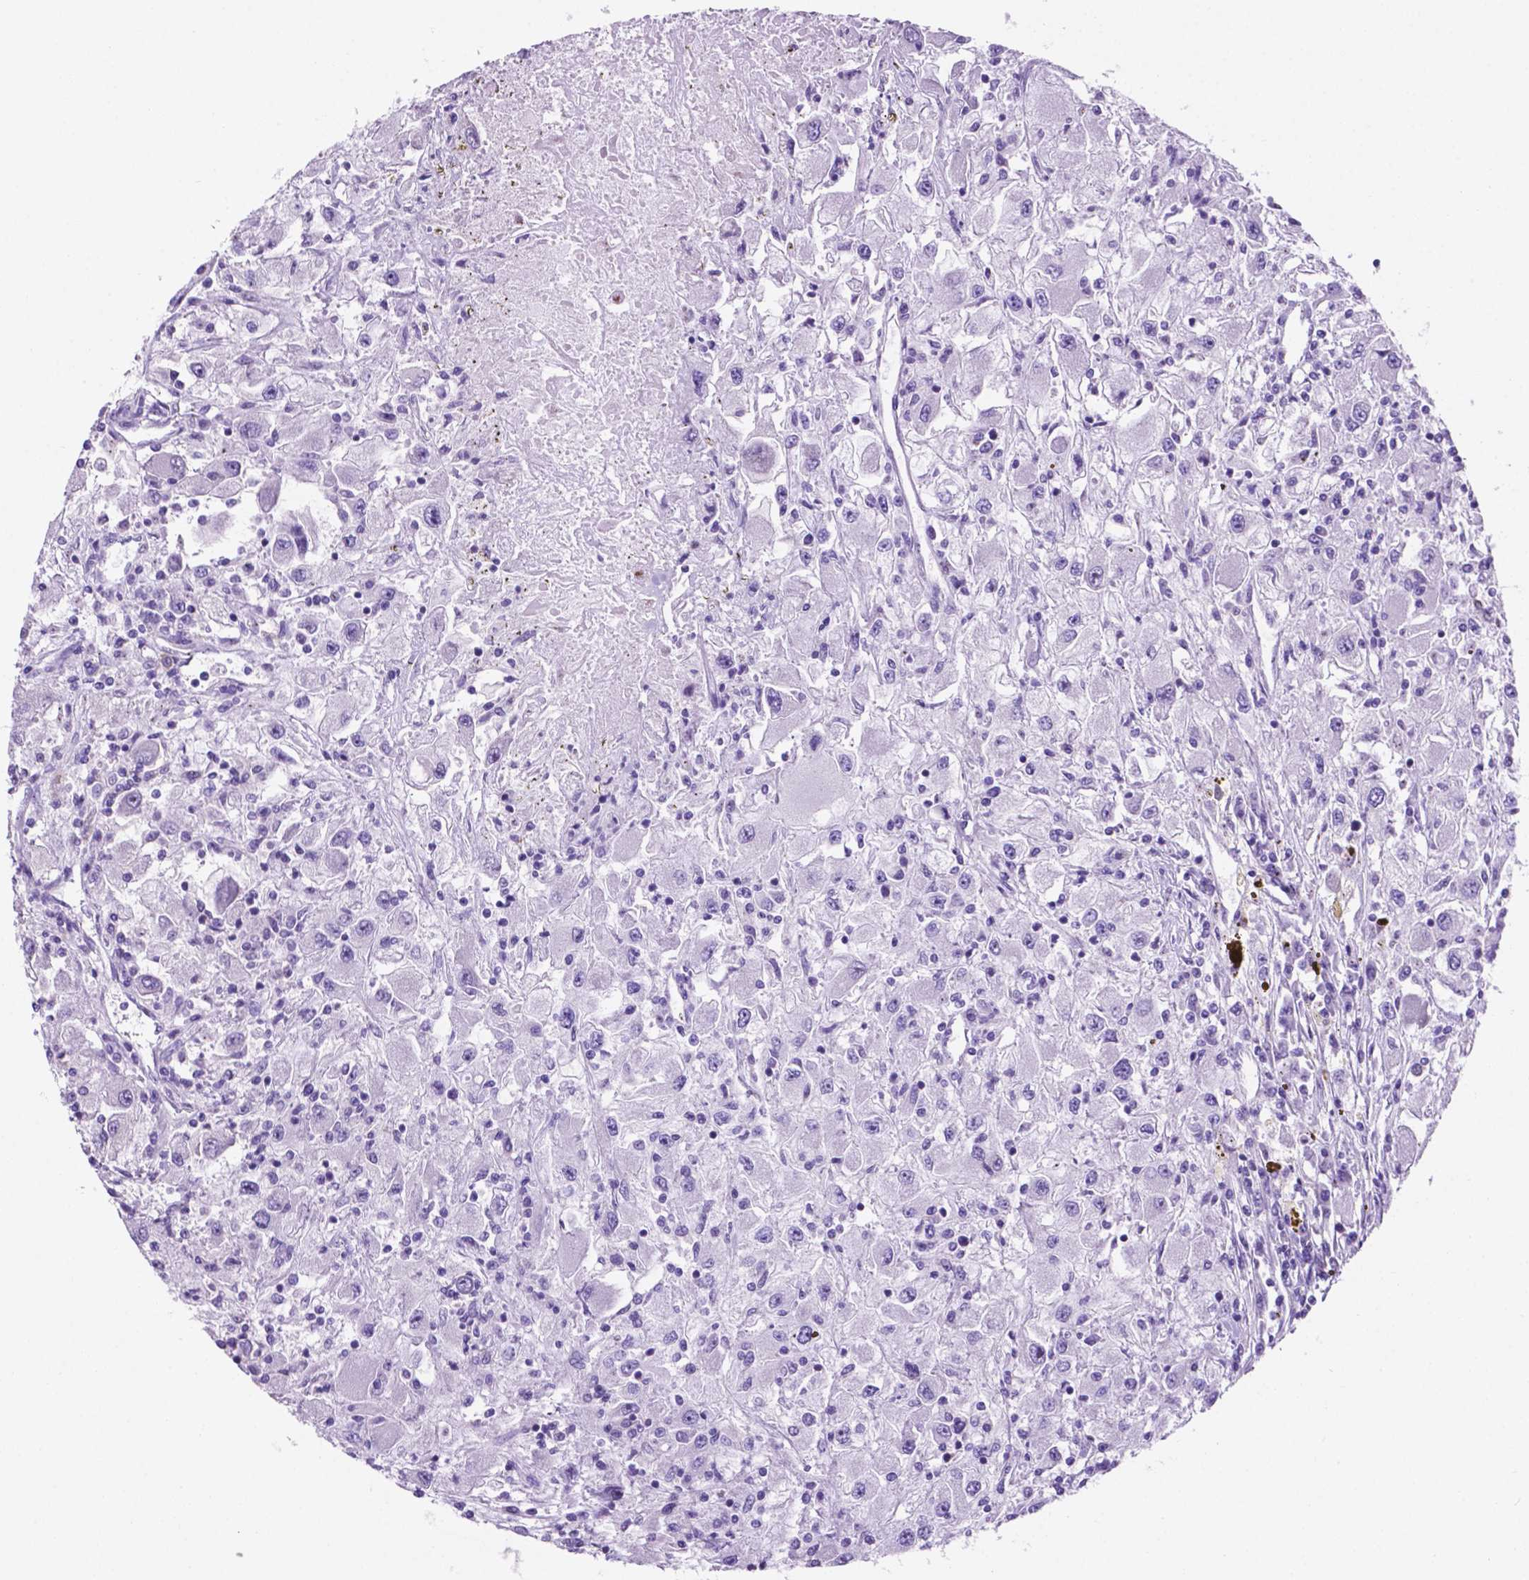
{"staining": {"intensity": "negative", "quantity": "none", "location": "none"}, "tissue": "renal cancer", "cell_type": "Tumor cells", "image_type": "cancer", "snomed": [{"axis": "morphology", "description": "Adenocarcinoma, NOS"}, {"axis": "topography", "description": "Kidney"}], "caption": "This is a histopathology image of immunohistochemistry (IHC) staining of renal cancer (adenocarcinoma), which shows no positivity in tumor cells.", "gene": "SPDYA", "patient": {"sex": "female", "age": 67}}